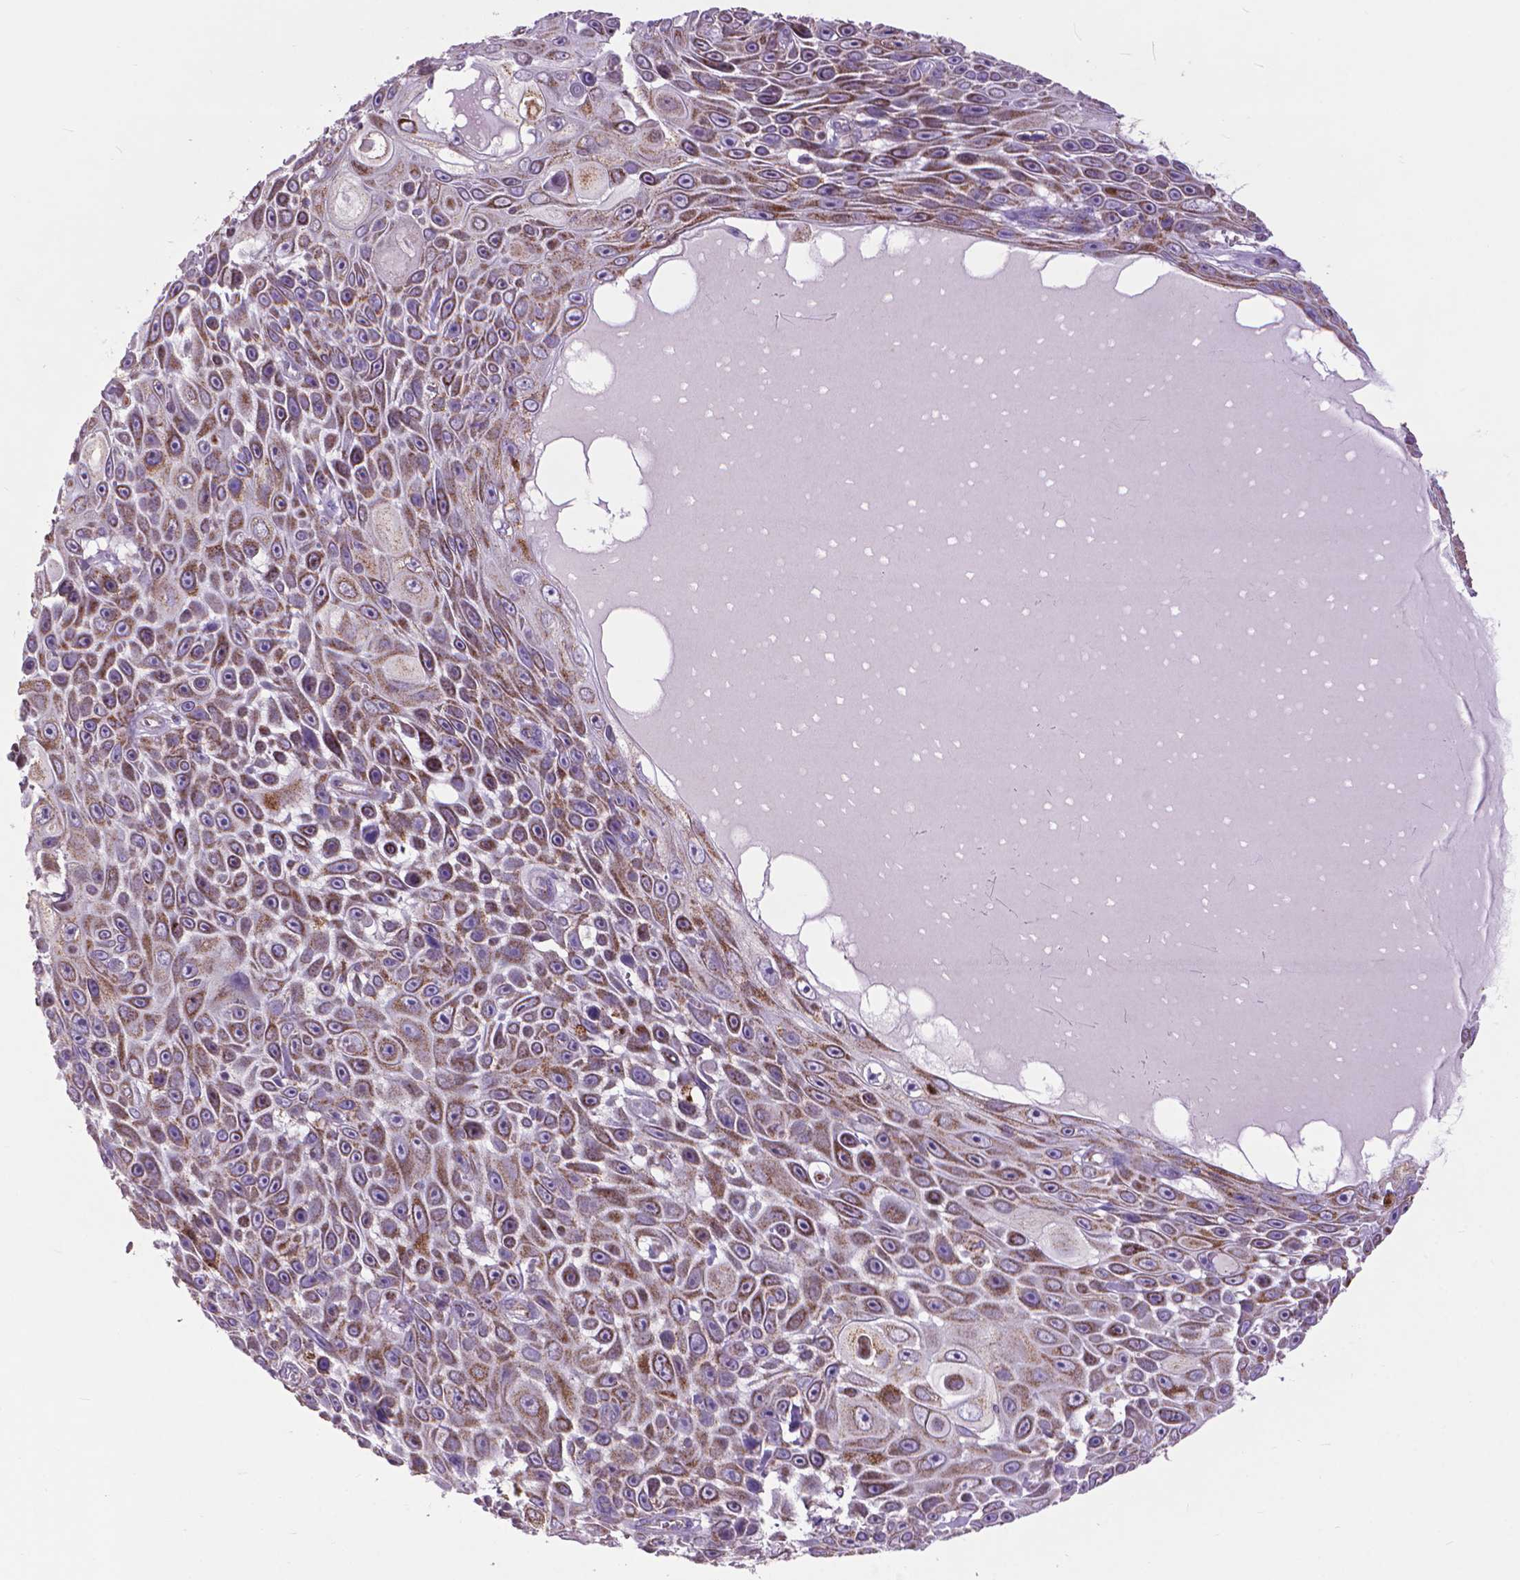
{"staining": {"intensity": "moderate", "quantity": ">75%", "location": "cytoplasmic/membranous"}, "tissue": "skin cancer", "cell_type": "Tumor cells", "image_type": "cancer", "snomed": [{"axis": "morphology", "description": "Squamous cell carcinoma, NOS"}, {"axis": "topography", "description": "Skin"}], "caption": "Protein analysis of skin cancer tissue demonstrates moderate cytoplasmic/membranous staining in about >75% of tumor cells. (brown staining indicates protein expression, while blue staining denotes nuclei).", "gene": "VDAC1", "patient": {"sex": "male", "age": 82}}